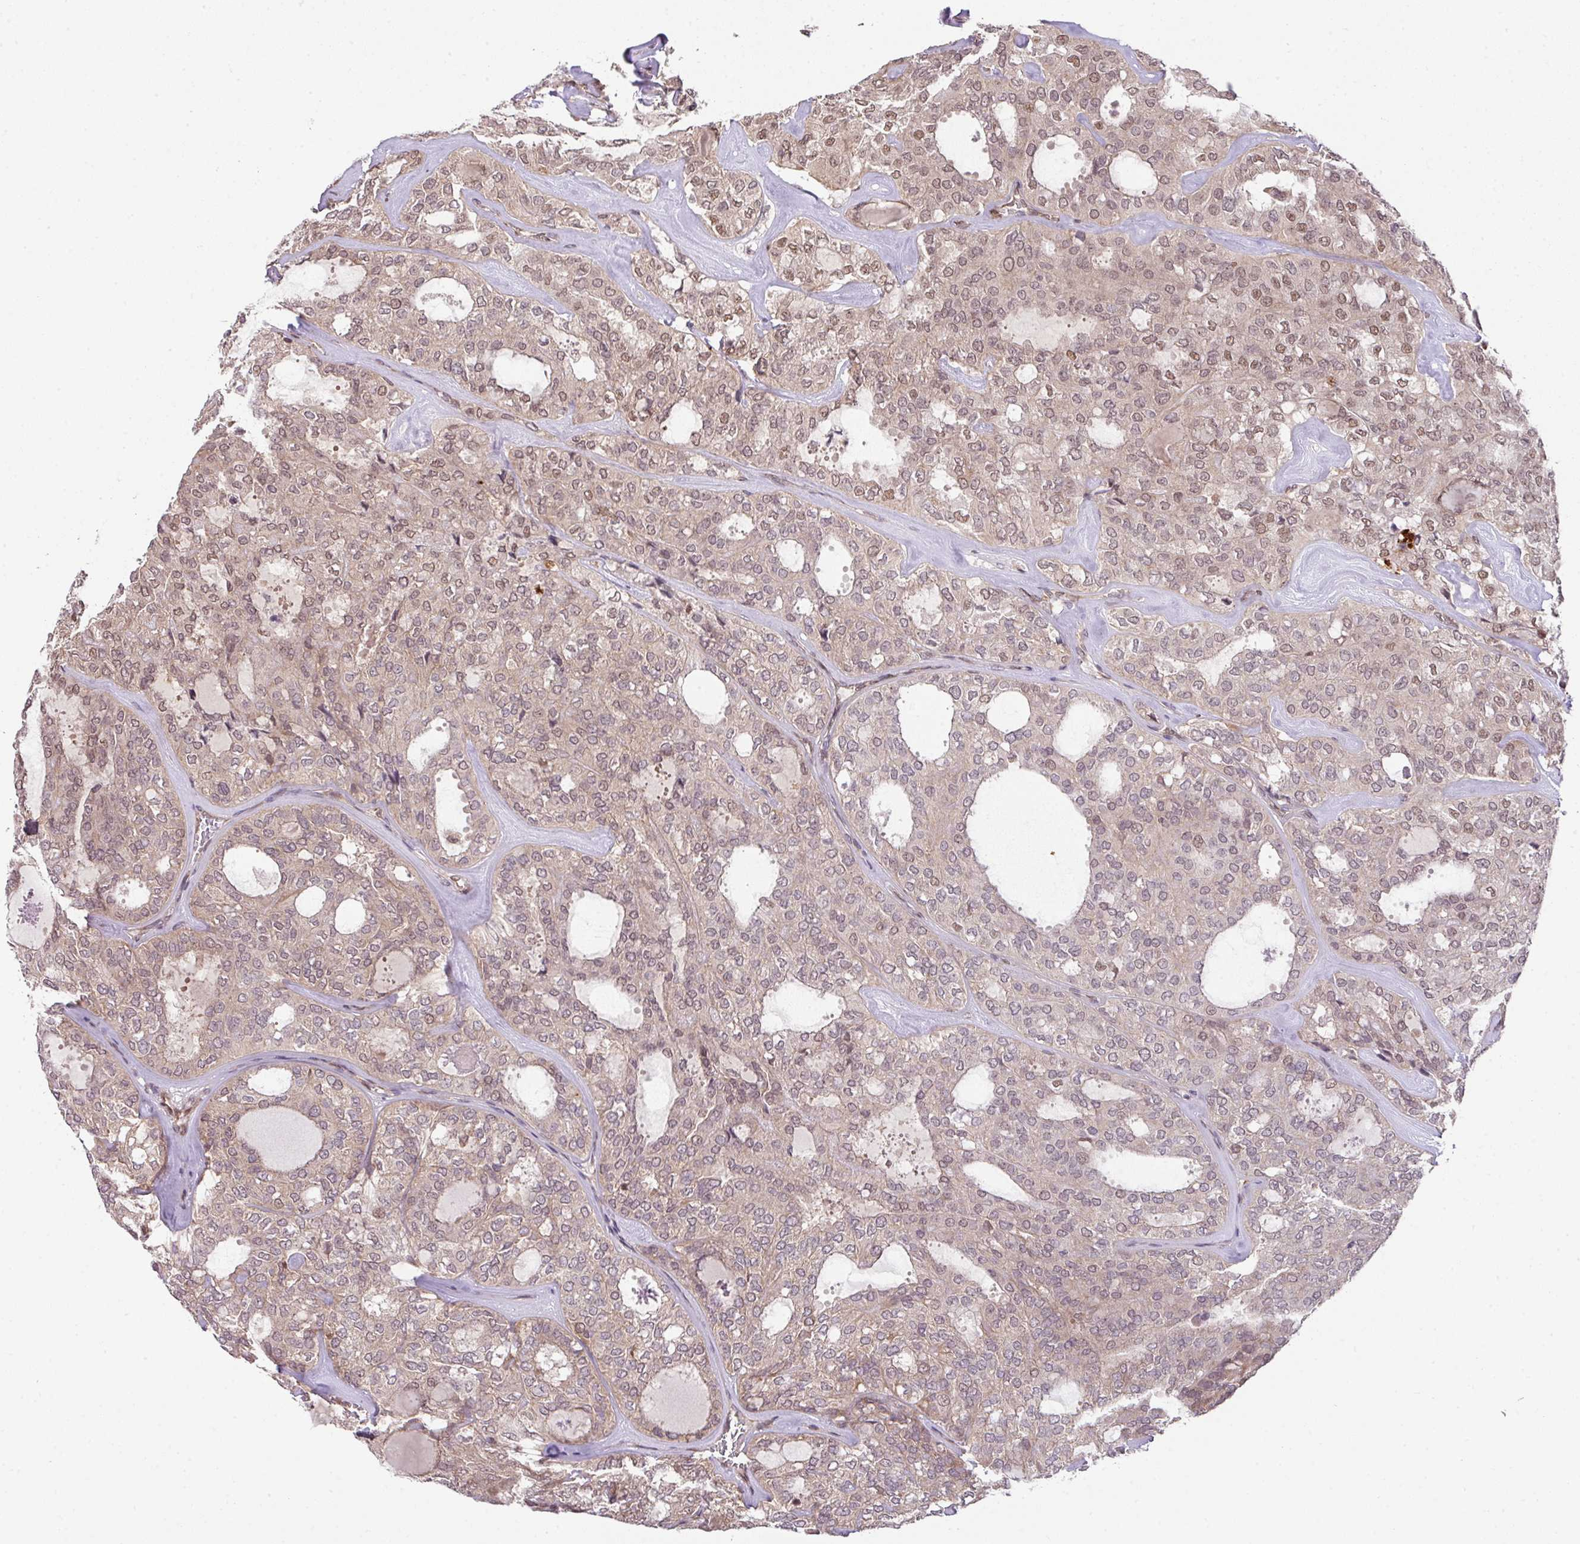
{"staining": {"intensity": "moderate", "quantity": "25%-75%", "location": "nuclear"}, "tissue": "thyroid cancer", "cell_type": "Tumor cells", "image_type": "cancer", "snomed": [{"axis": "morphology", "description": "Follicular adenoma carcinoma, NOS"}, {"axis": "topography", "description": "Thyroid gland"}], "caption": "A micrograph of human thyroid cancer stained for a protein demonstrates moderate nuclear brown staining in tumor cells.", "gene": "PLK1", "patient": {"sex": "male", "age": 75}}